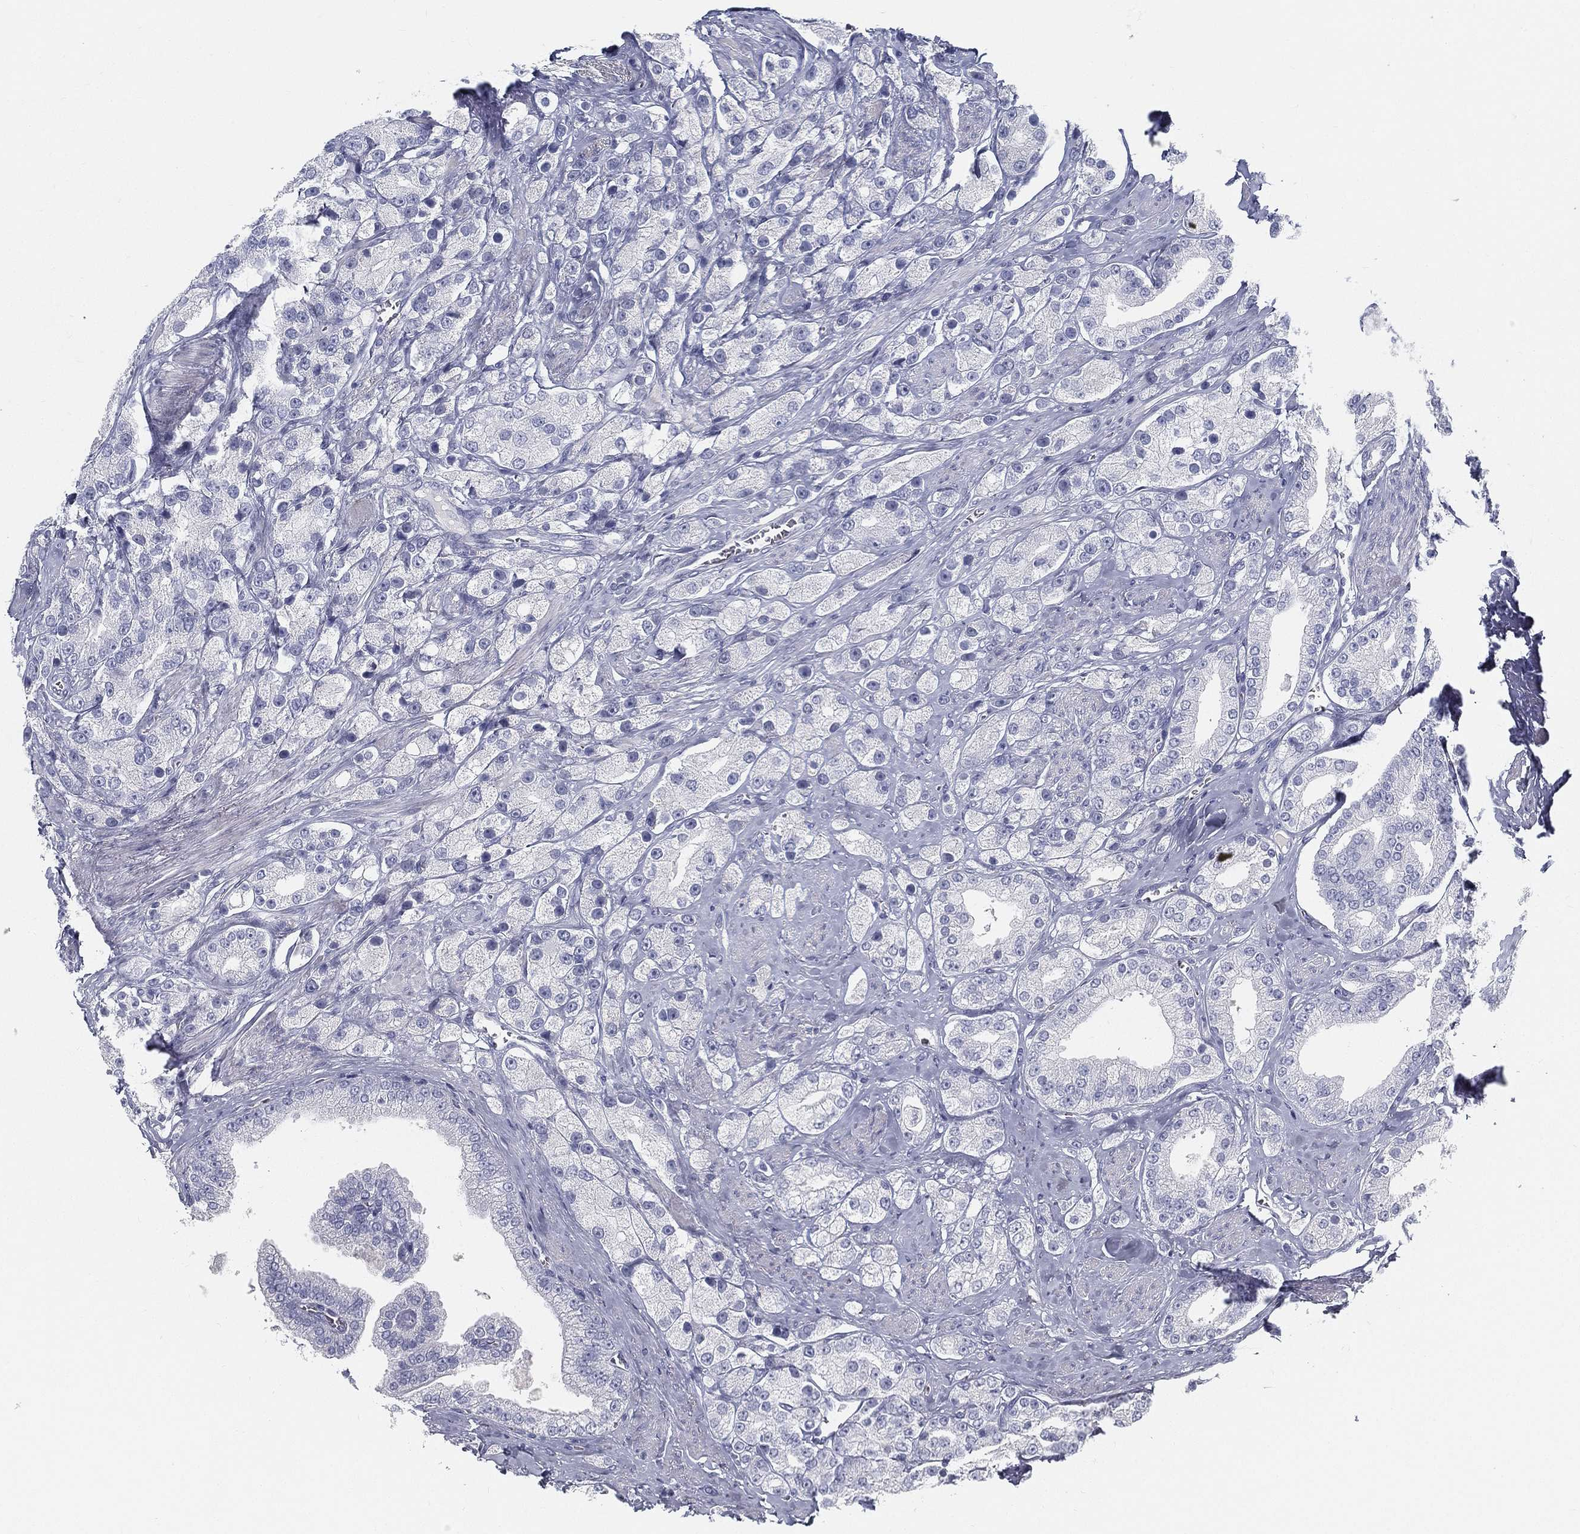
{"staining": {"intensity": "negative", "quantity": "none", "location": "none"}, "tissue": "prostate cancer", "cell_type": "Tumor cells", "image_type": "cancer", "snomed": [{"axis": "morphology", "description": "Adenocarcinoma, NOS"}, {"axis": "topography", "description": "Prostate and seminal vesicle, NOS"}, {"axis": "topography", "description": "Prostate"}], "caption": "A high-resolution micrograph shows immunohistochemistry (IHC) staining of prostate cancer (adenocarcinoma), which exhibits no significant expression in tumor cells. (Stains: DAB (3,3'-diaminobenzidine) immunohistochemistry (IHC) with hematoxylin counter stain, Microscopy: brightfield microscopy at high magnification).", "gene": "SPPL2C", "patient": {"sex": "male", "age": 67}}